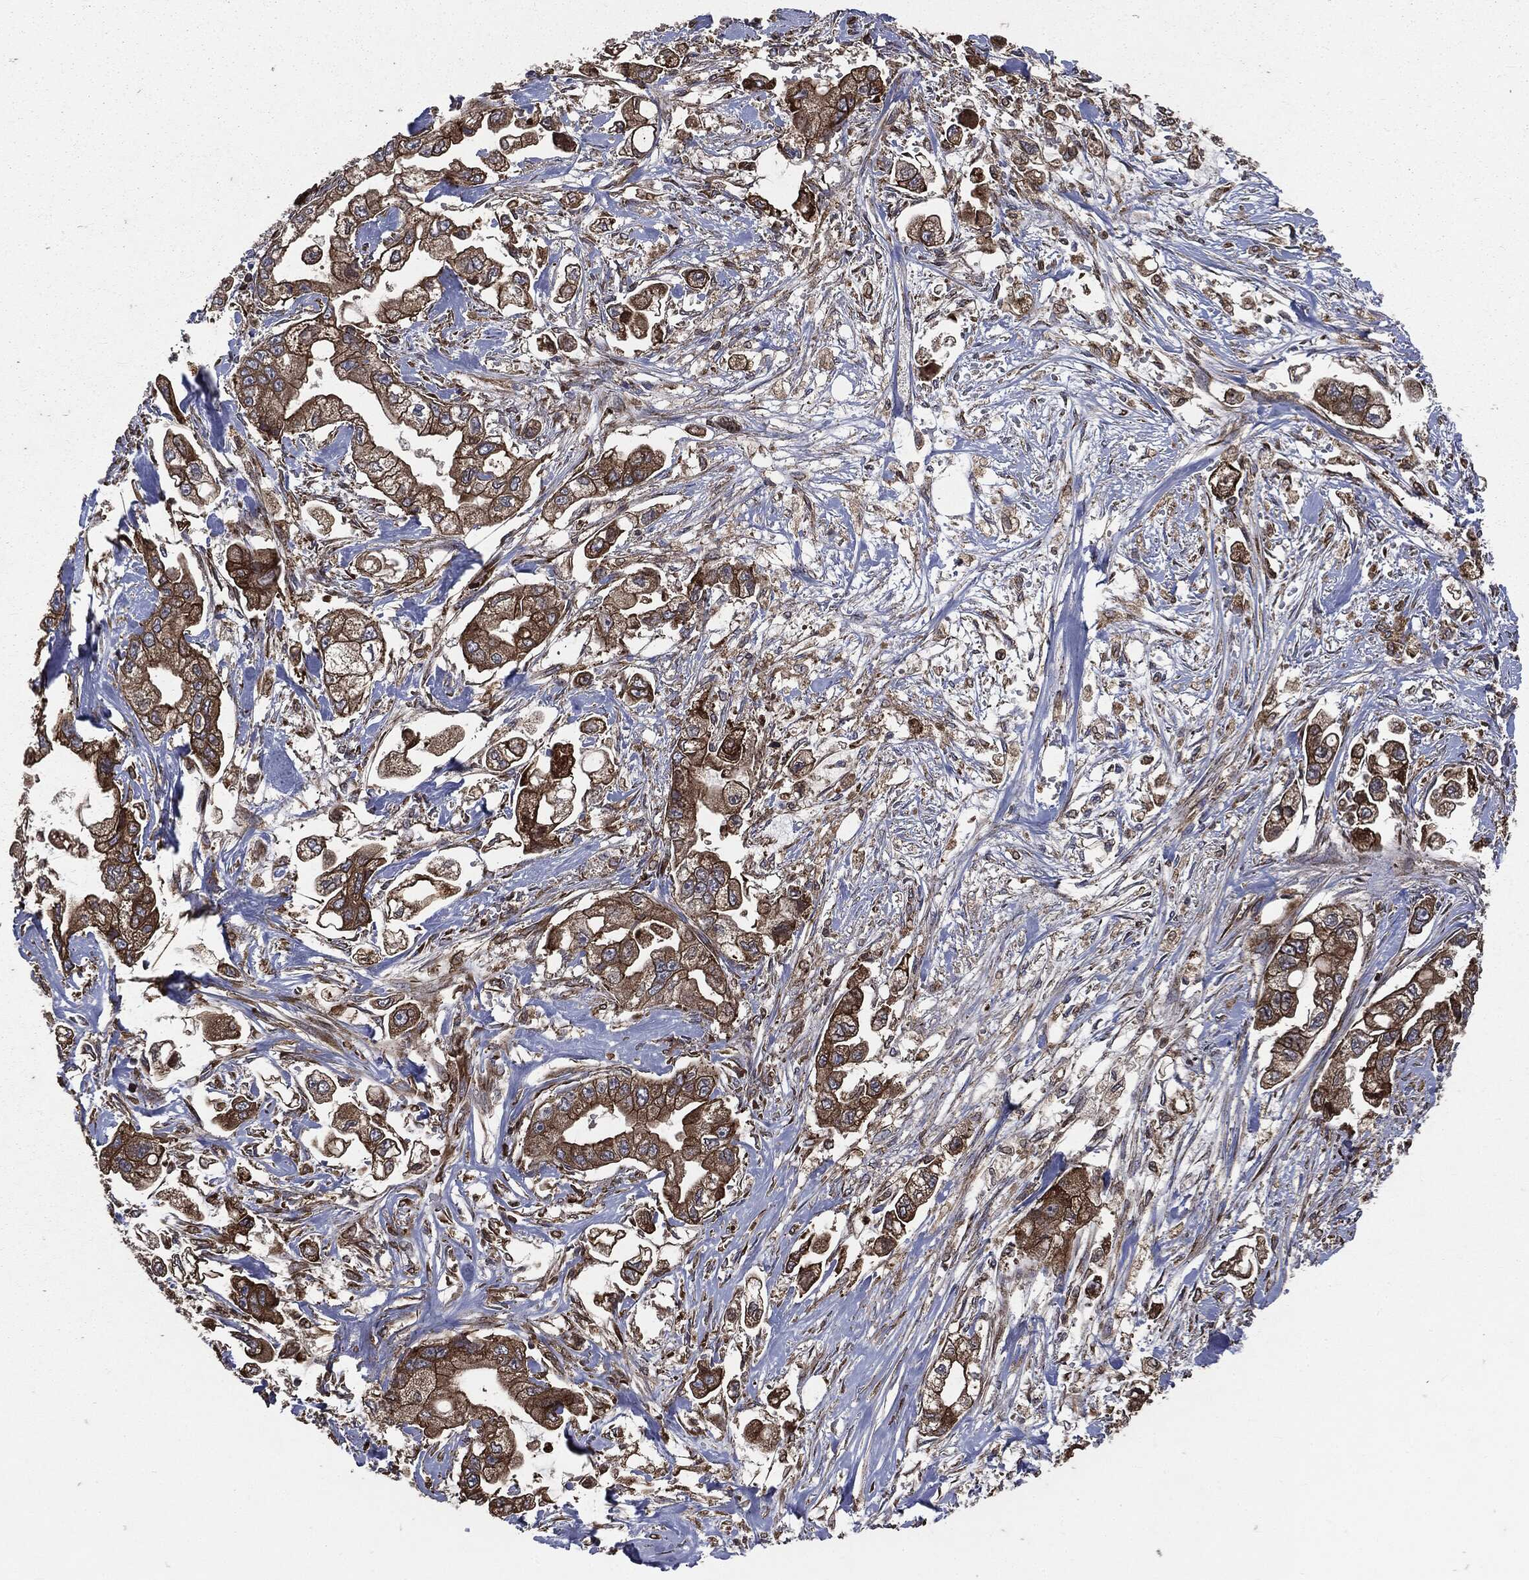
{"staining": {"intensity": "strong", "quantity": ">75%", "location": "cytoplasmic/membranous"}, "tissue": "stomach cancer", "cell_type": "Tumor cells", "image_type": "cancer", "snomed": [{"axis": "morphology", "description": "Adenocarcinoma, NOS"}, {"axis": "topography", "description": "Stomach"}], "caption": "Immunohistochemical staining of stomach cancer demonstrates high levels of strong cytoplasmic/membranous positivity in approximately >75% of tumor cells. (DAB (3,3'-diaminobenzidine) IHC, brown staining for protein, blue staining for nuclei).", "gene": "PLOD3", "patient": {"sex": "male", "age": 62}}